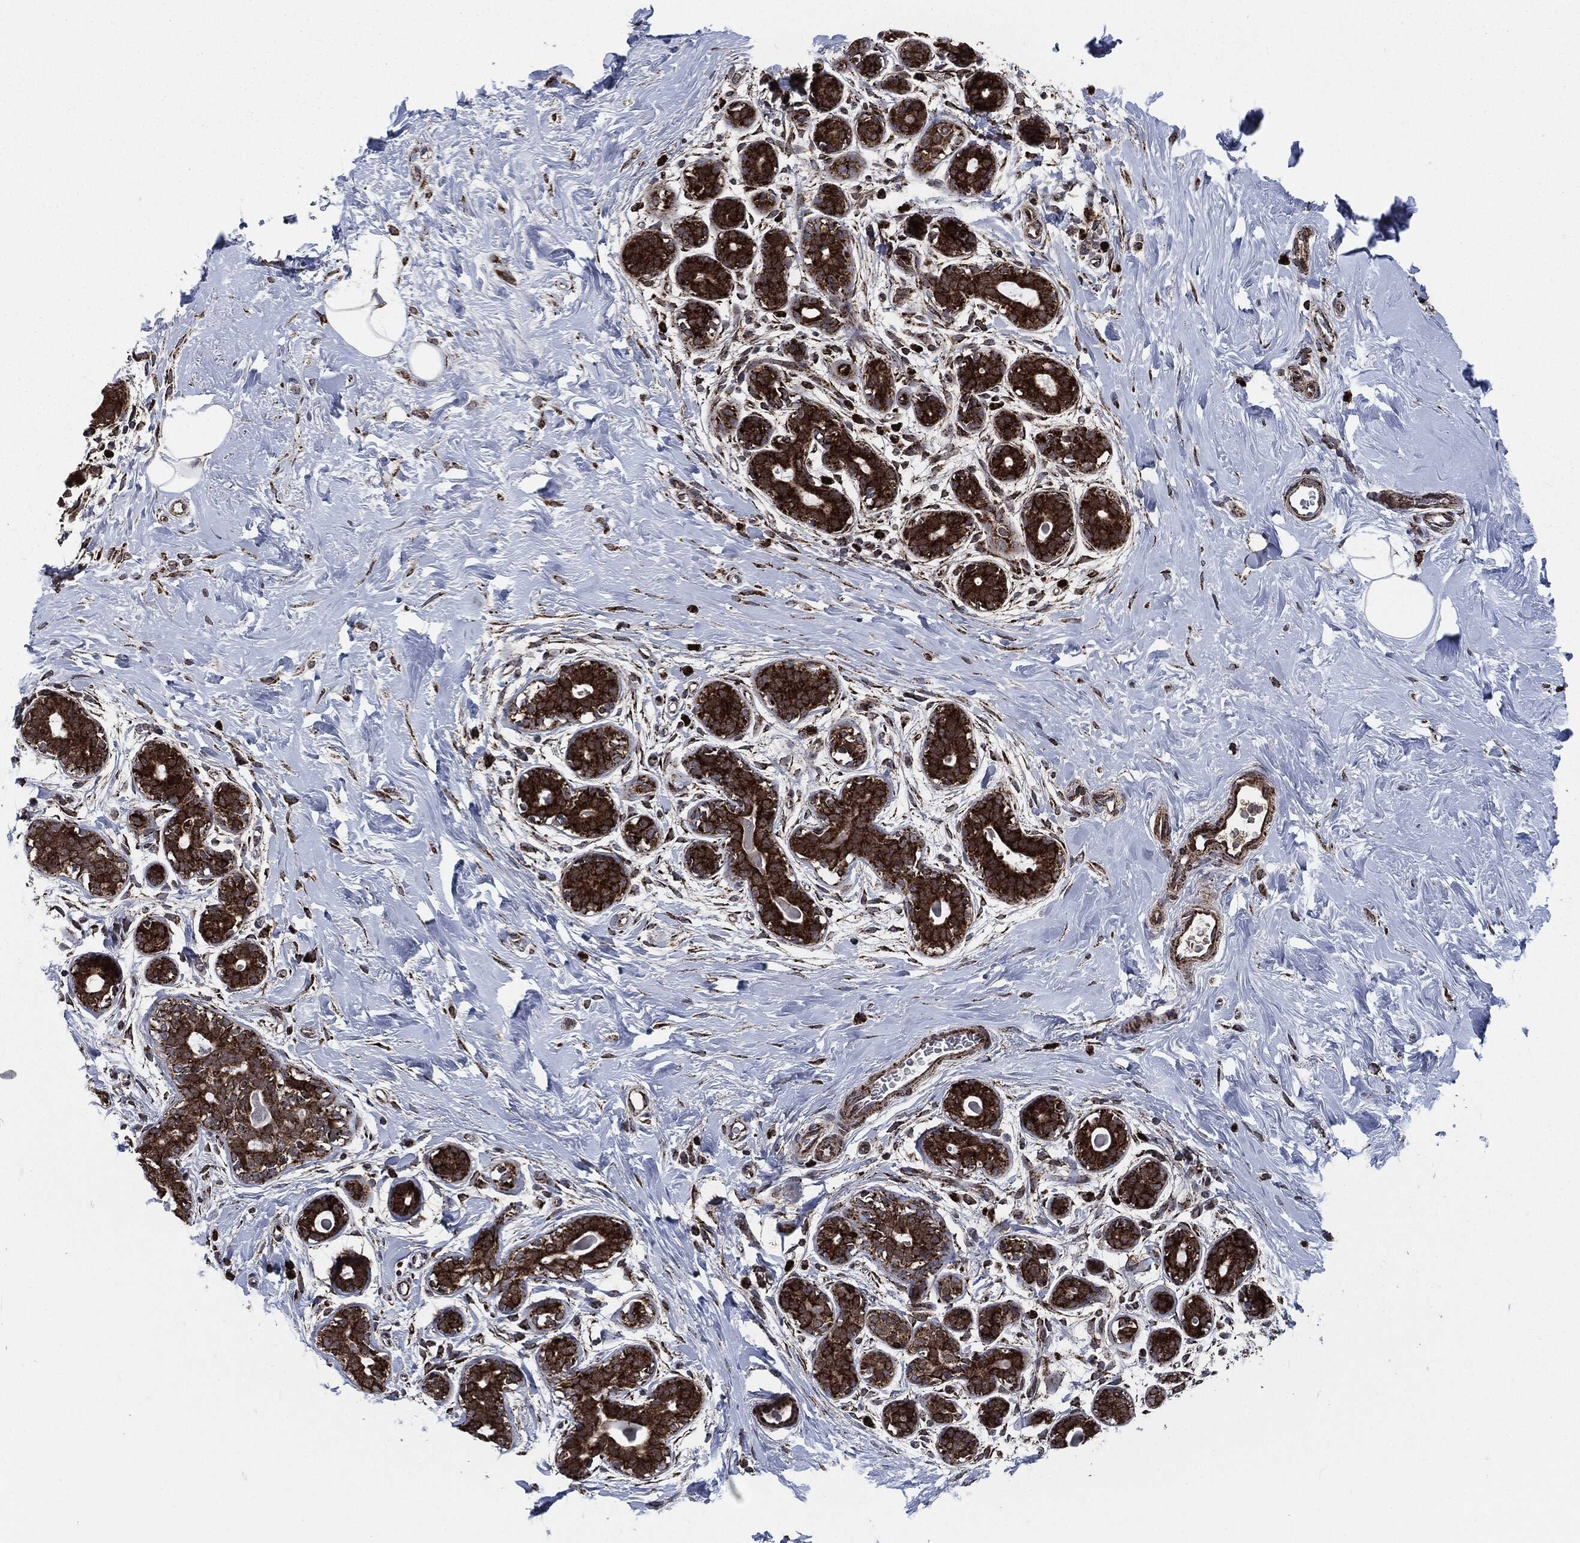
{"staining": {"intensity": "strong", "quantity": ">75%", "location": "cytoplasmic/membranous"}, "tissue": "breast", "cell_type": "Adipocytes", "image_type": "normal", "snomed": [{"axis": "morphology", "description": "Normal tissue, NOS"}, {"axis": "topography", "description": "Breast"}], "caption": "IHC micrograph of unremarkable breast stained for a protein (brown), which shows high levels of strong cytoplasmic/membranous expression in about >75% of adipocytes.", "gene": "FH", "patient": {"sex": "female", "age": 43}}